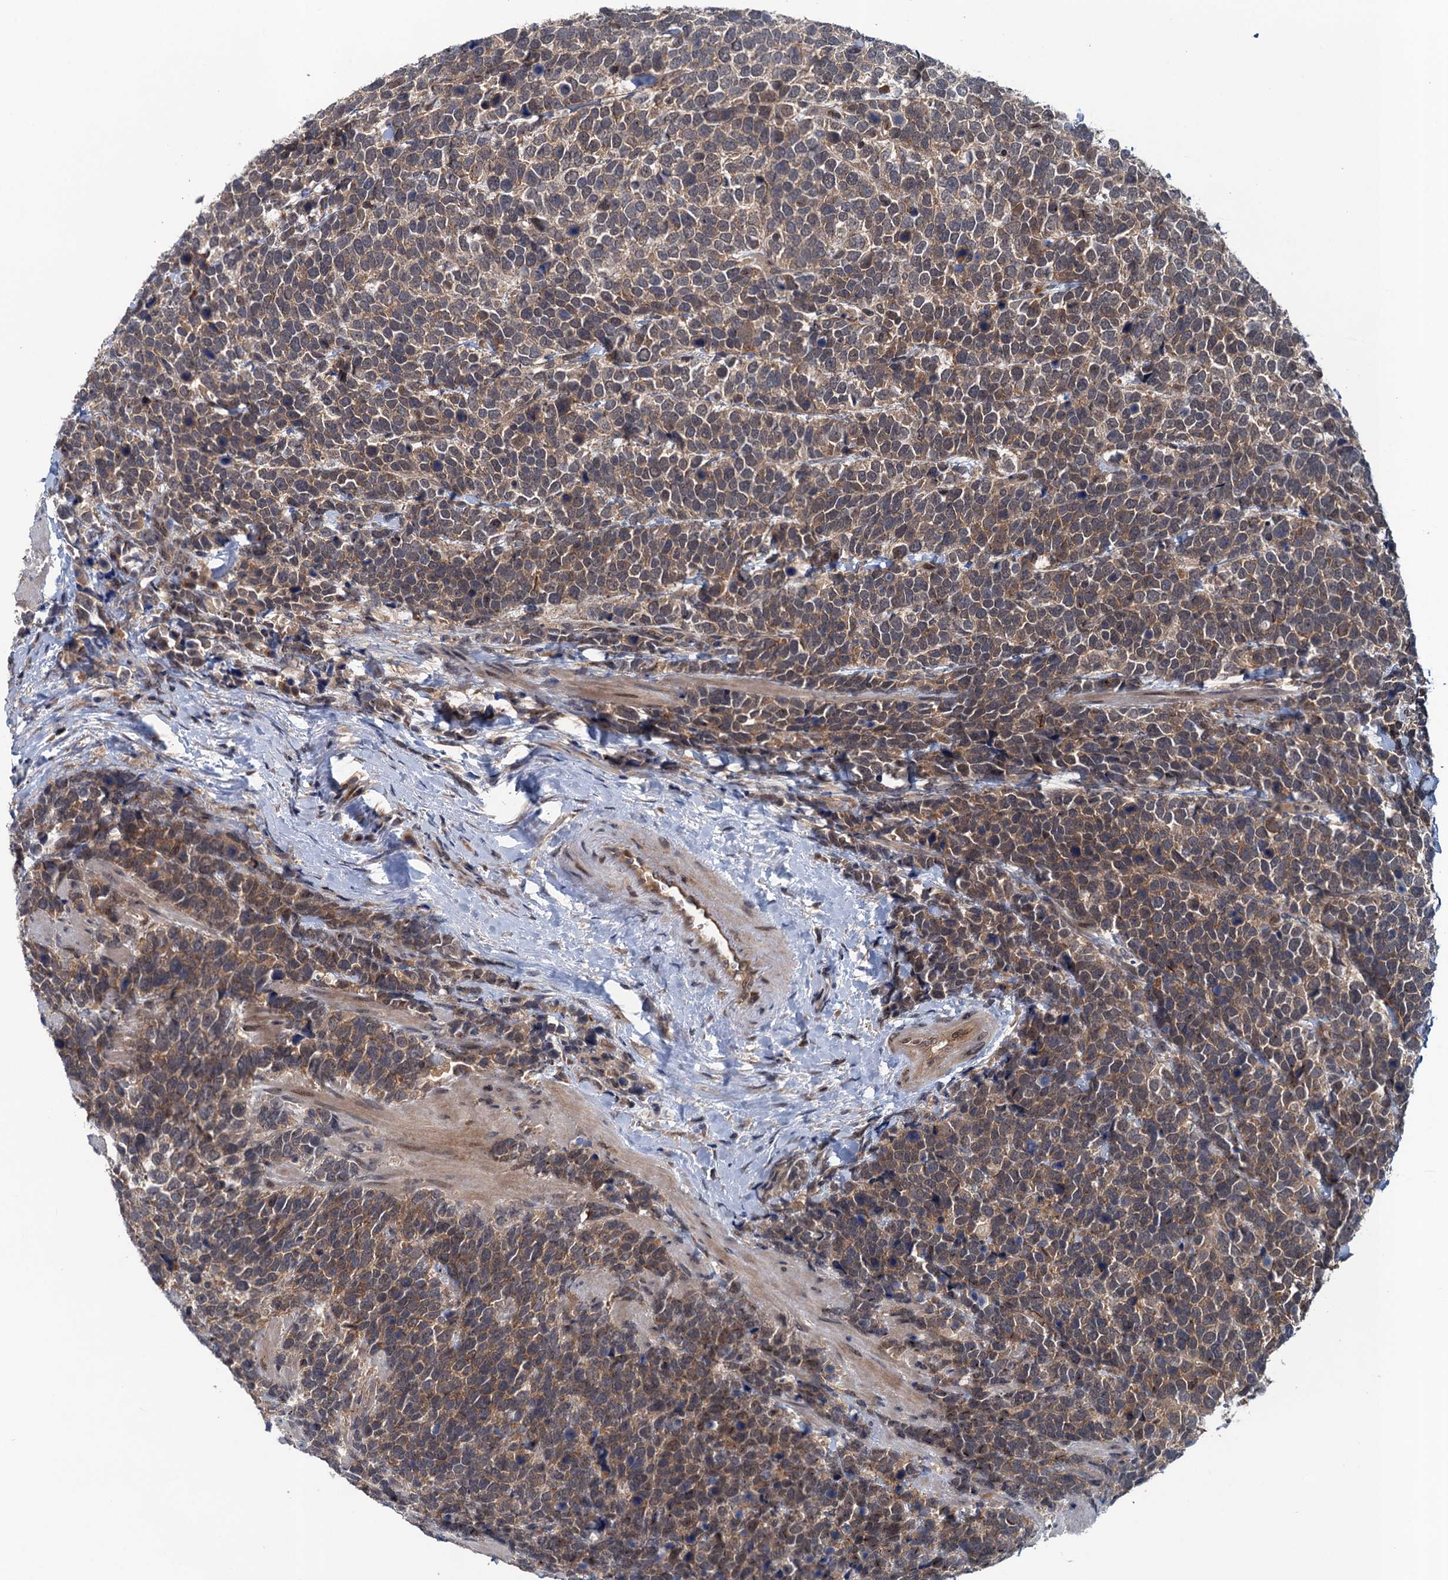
{"staining": {"intensity": "moderate", "quantity": ">75%", "location": "cytoplasmic/membranous"}, "tissue": "urothelial cancer", "cell_type": "Tumor cells", "image_type": "cancer", "snomed": [{"axis": "morphology", "description": "Urothelial carcinoma, High grade"}, {"axis": "topography", "description": "Urinary bladder"}], "caption": "Protein staining reveals moderate cytoplasmic/membranous expression in about >75% of tumor cells in urothelial carcinoma (high-grade). The protein of interest is stained brown, and the nuclei are stained in blue (DAB IHC with brightfield microscopy, high magnification).", "gene": "RNF165", "patient": {"sex": "female", "age": 82}}